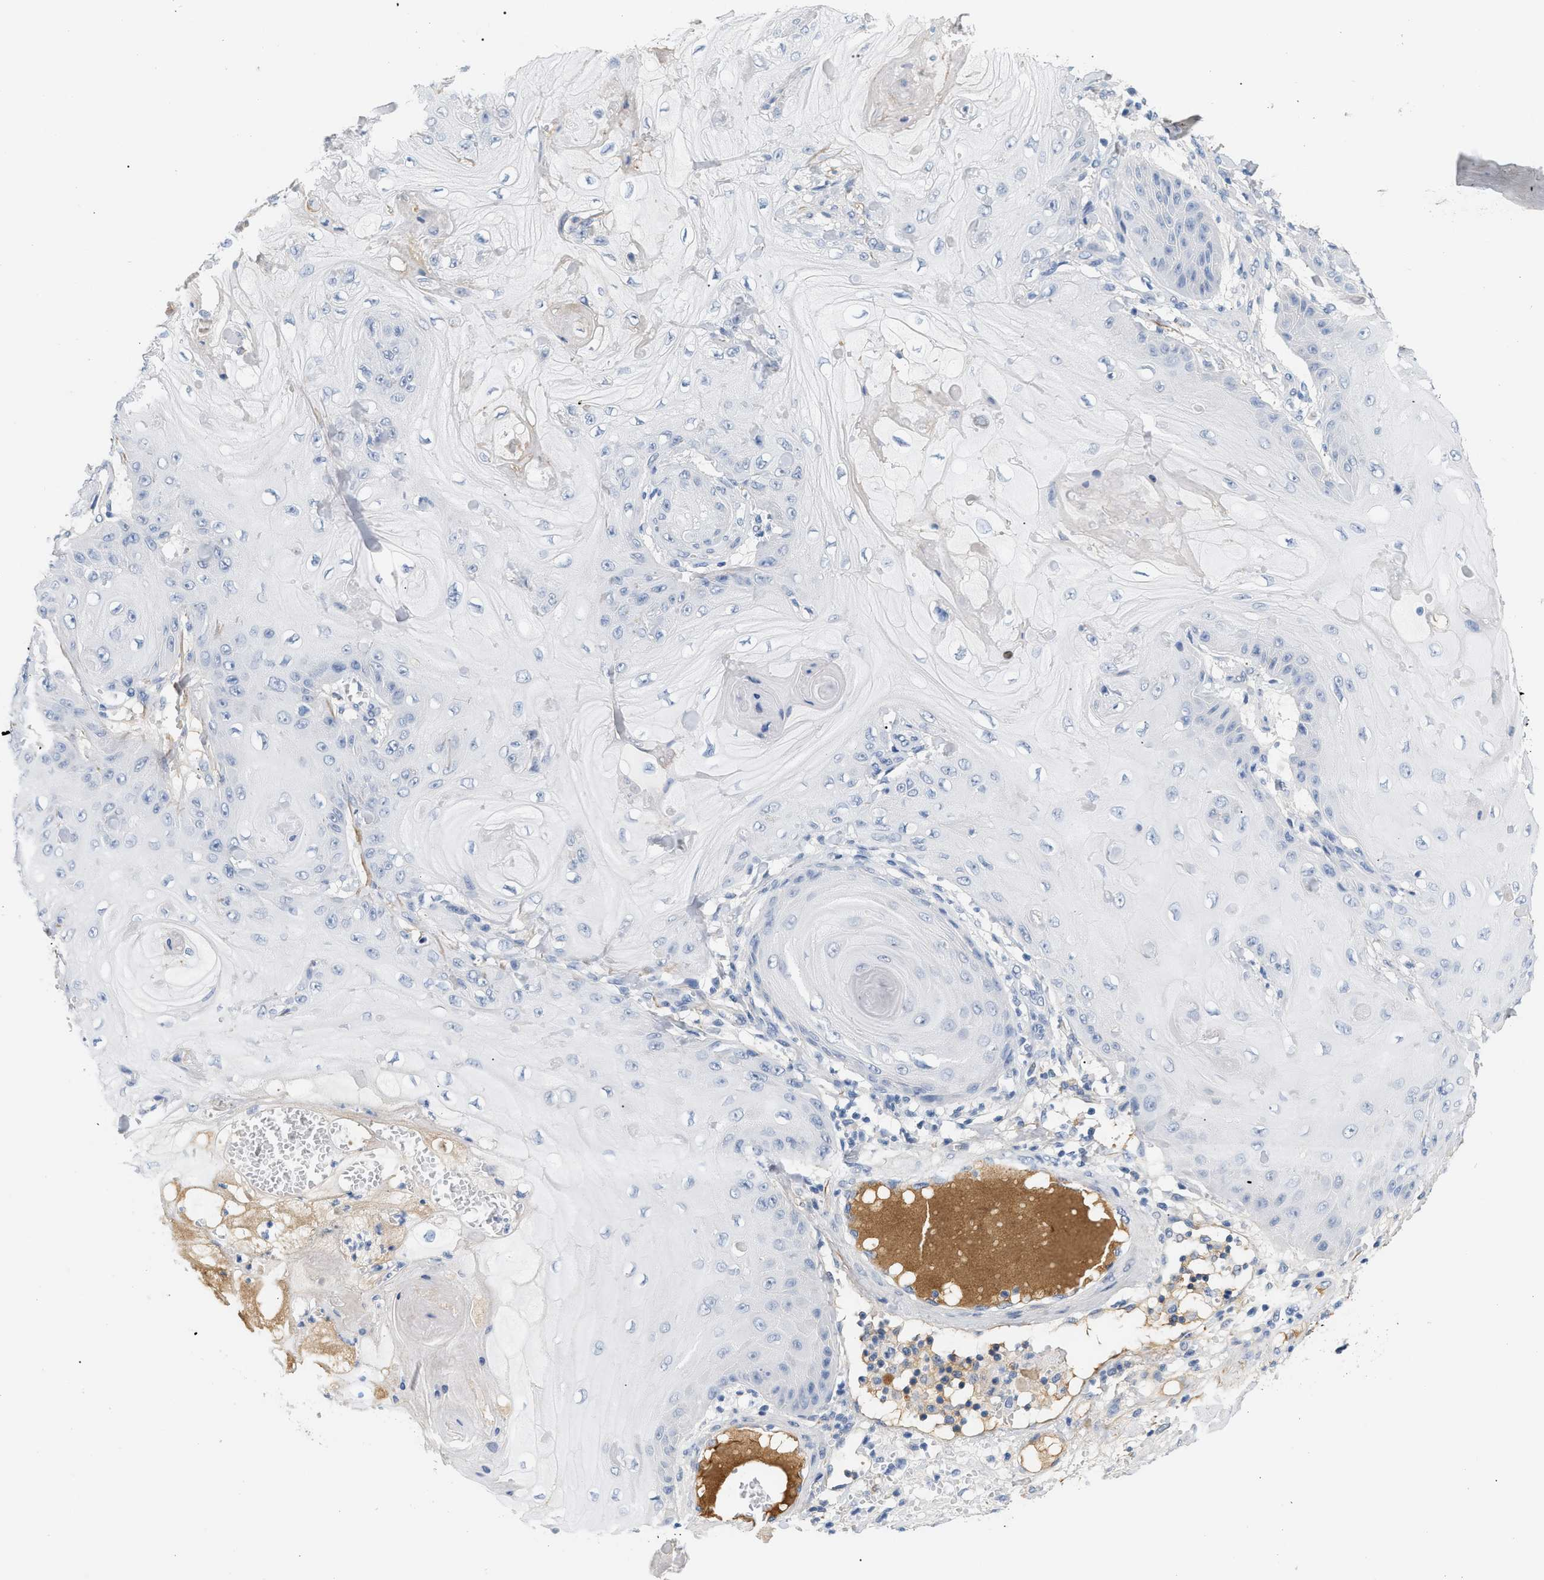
{"staining": {"intensity": "negative", "quantity": "none", "location": "none"}, "tissue": "skin cancer", "cell_type": "Tumor cells", "image_type": "cancer", "snomed": [{"axis": "morphology", "description": "Squamous cell carcinoma, NOS"}, {"axis": "topography", "description": "Skin"}], "caption": "Immunohistochemical staining of skin cancer (squamous cell carcinoma) shows no significant staining in tumor cells.", "gene": "CFH", "patient": {"sex": "male", "age": 74}}